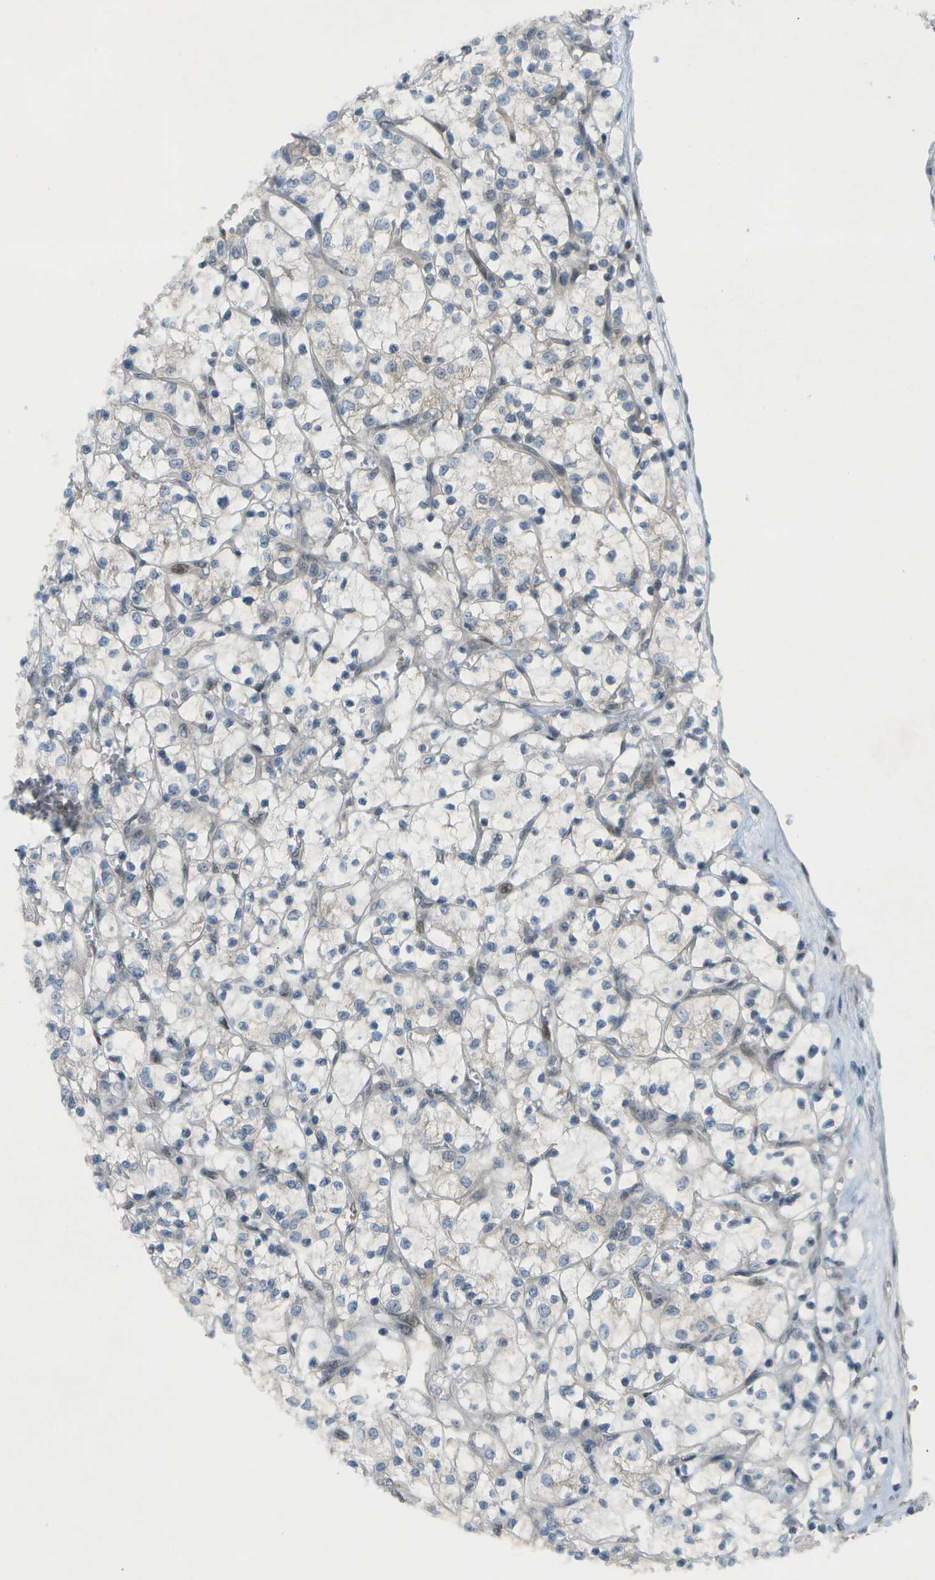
{"staining": {"intensity": "negative", "quantity": "none", "location": "none"}, "tissue": "renal cancer", "cell_type": "Tumor cells", "image_type": "cancer", "snomed": [{"axis": "morphology", "description": "Adenocarcinoma, NOS"}, {"axis": "topography", "description": "Kidney"}], "caption": "High power microscopy image of an immunohistochemistry histopathology image of renal cancer, revealing no significant expression in tumor cells.", "gene": "CACNB4", "patient": {"sex": "female", "age": 69}}